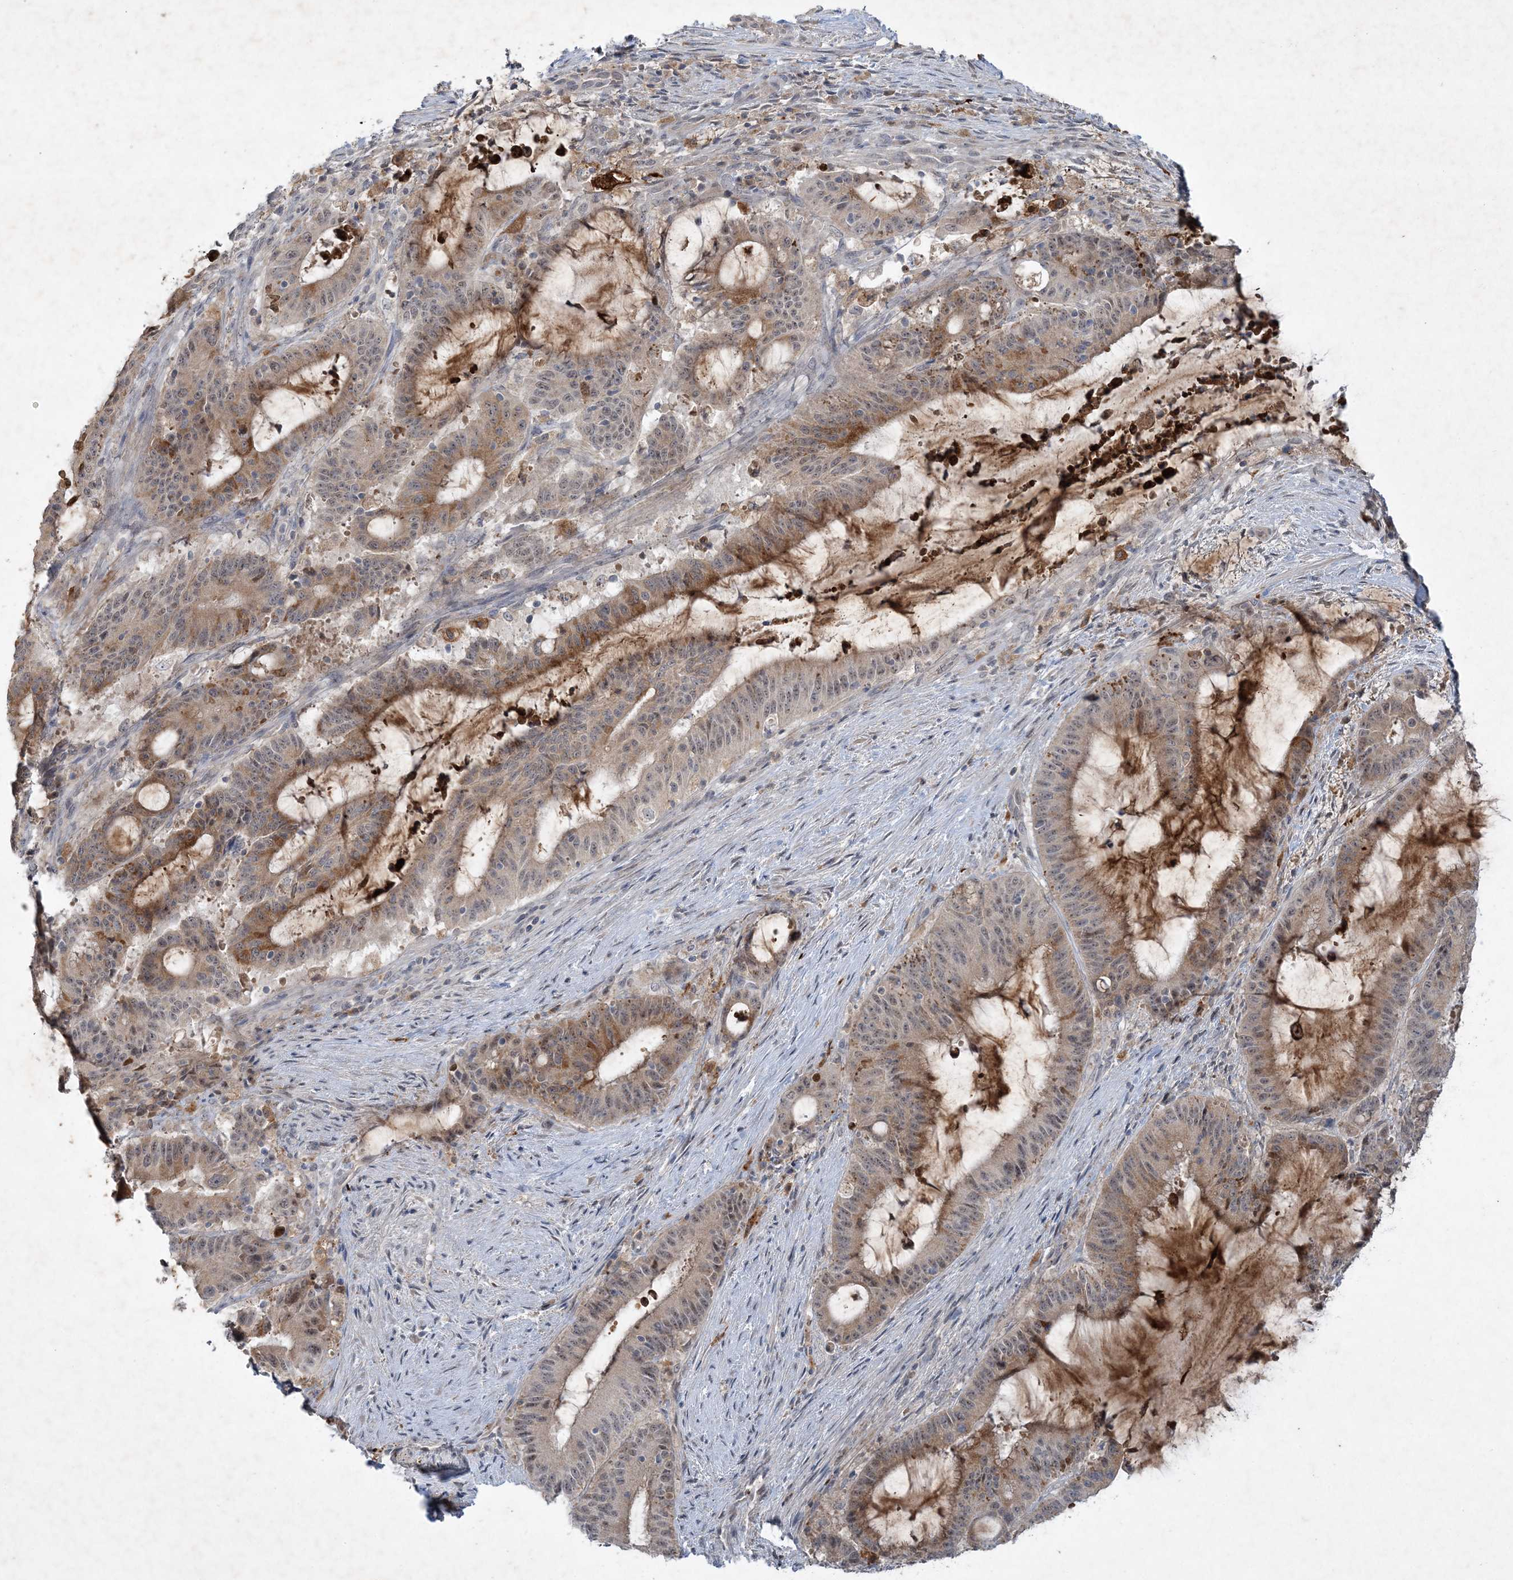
{"staining": {"intensity": "moderate", "quantity": "25%-75%", "location": "cytoplasmic/membranous,nuclear"}, "tissue": "liver cancer", "cell_type": "Tumor cells", "image_type": "cancer", "snomed": [{"axis": "morphology", "description": "Normal tissue, NOS"}, {"axis": "morphology", "description": "Cholangiocarcinoma"}, {"axis": "topography", "description": "Liver"}, {"axis": "topography", "description": "Peripheral nerve tissue"}], "caption": "This is a micrograph of IHC staining of liver cancer (cholangiocarcinoma), which shows moderate staining in the cytoplasmic/membranous and nuclear of tumor cells.", "gene": "THG1L", "patient": {"sex": "female", "age": 73}}